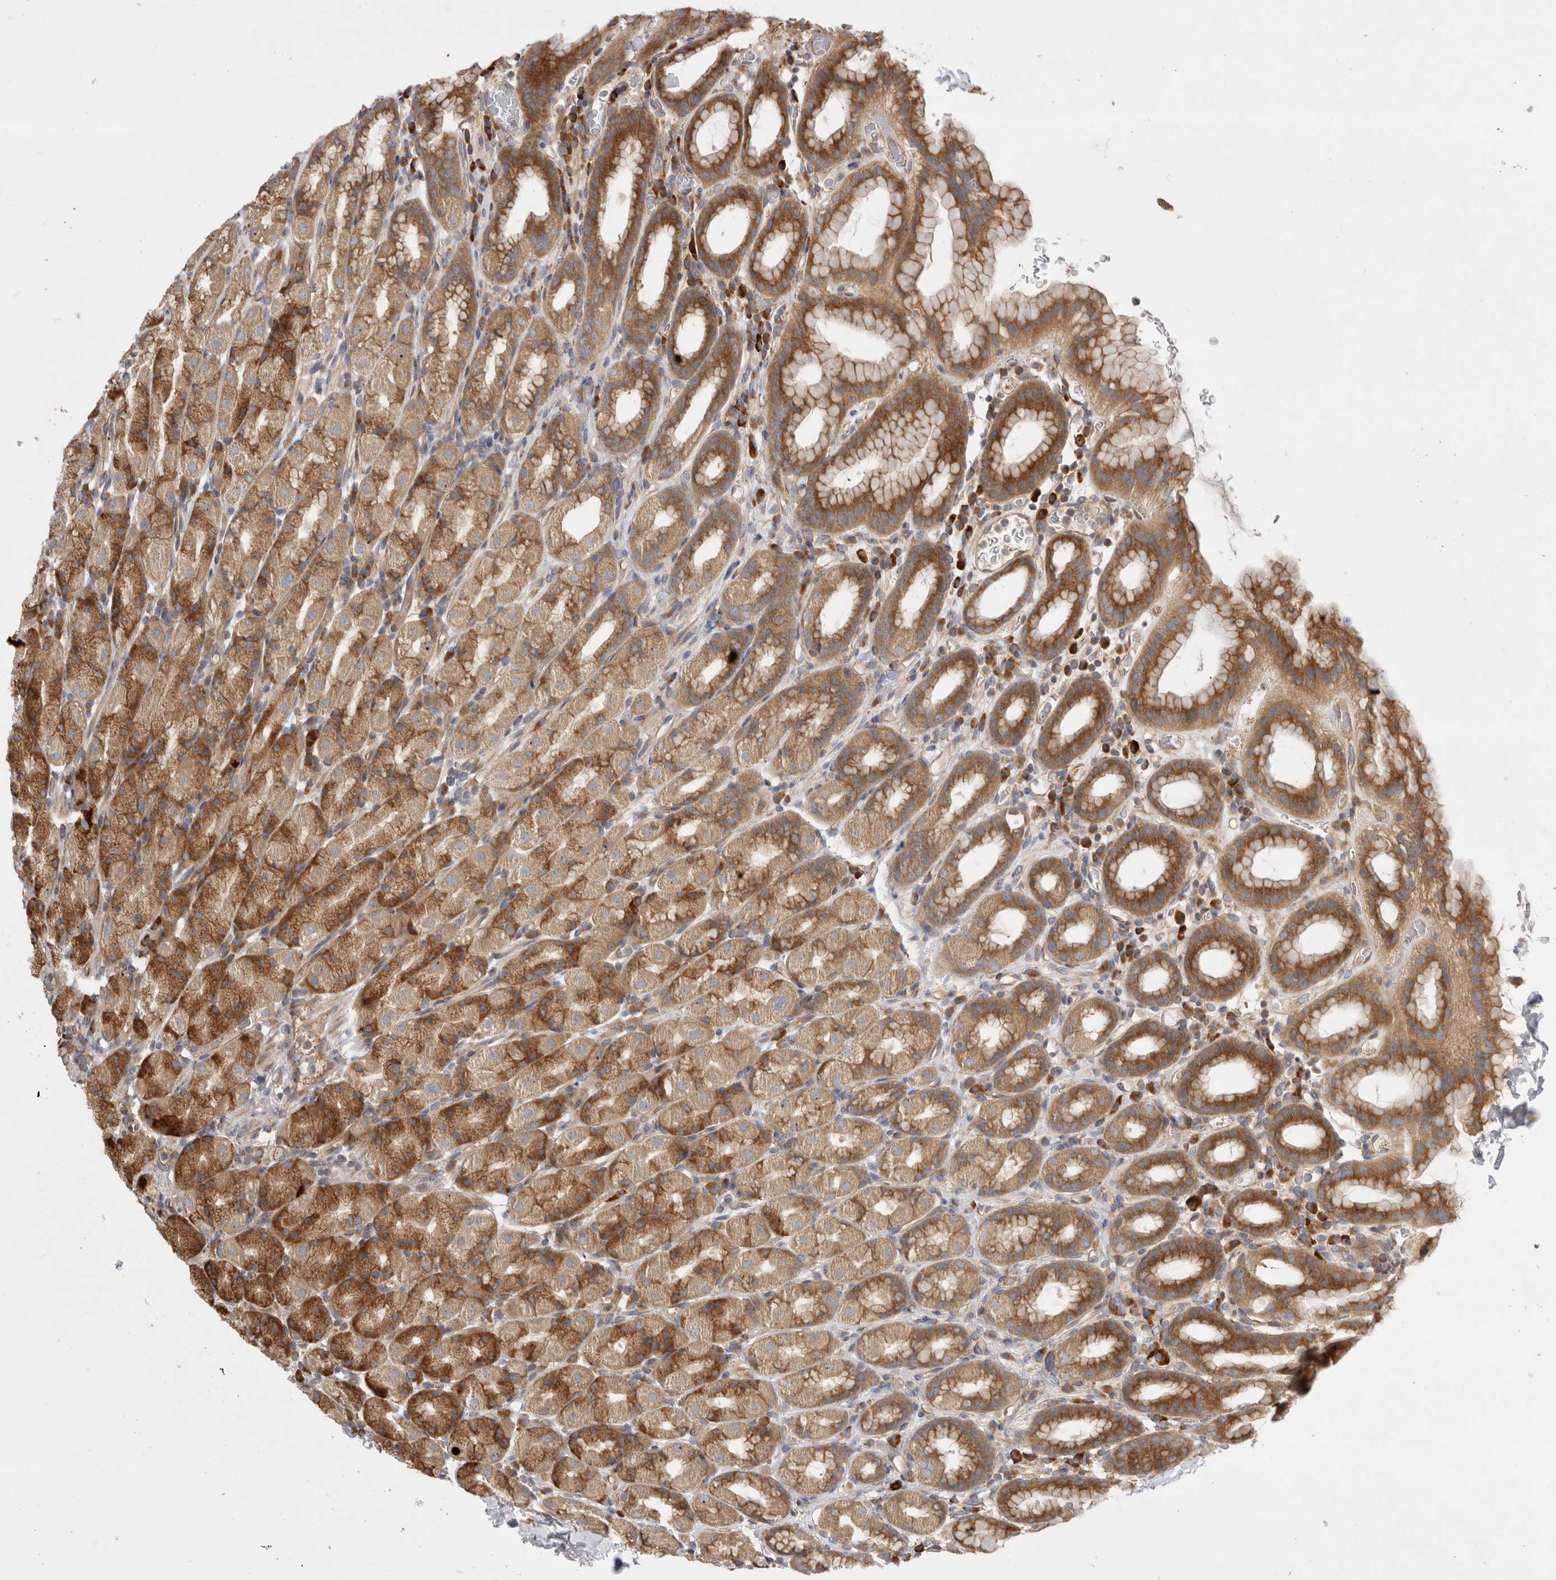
{"staining": {"intensity": "strong", "quantity": "25%-75%", "location": "cytoplasmic/membranous"}, "tissue": "stomach", "cell_type": "Glandular cells", "image_type": "normal", "snomed": [{"axis": "morphology", "description": "Normal tissue, NOS"}, {"axis": "topography", "description": "Stomach, upper"}], "caption": "Stomach stained for a protein reveals strong cytoplasmic/membranous positivity in glandular cells.", "gene": "PDCD10", "patient": {"sex": "male", "age": 68}}